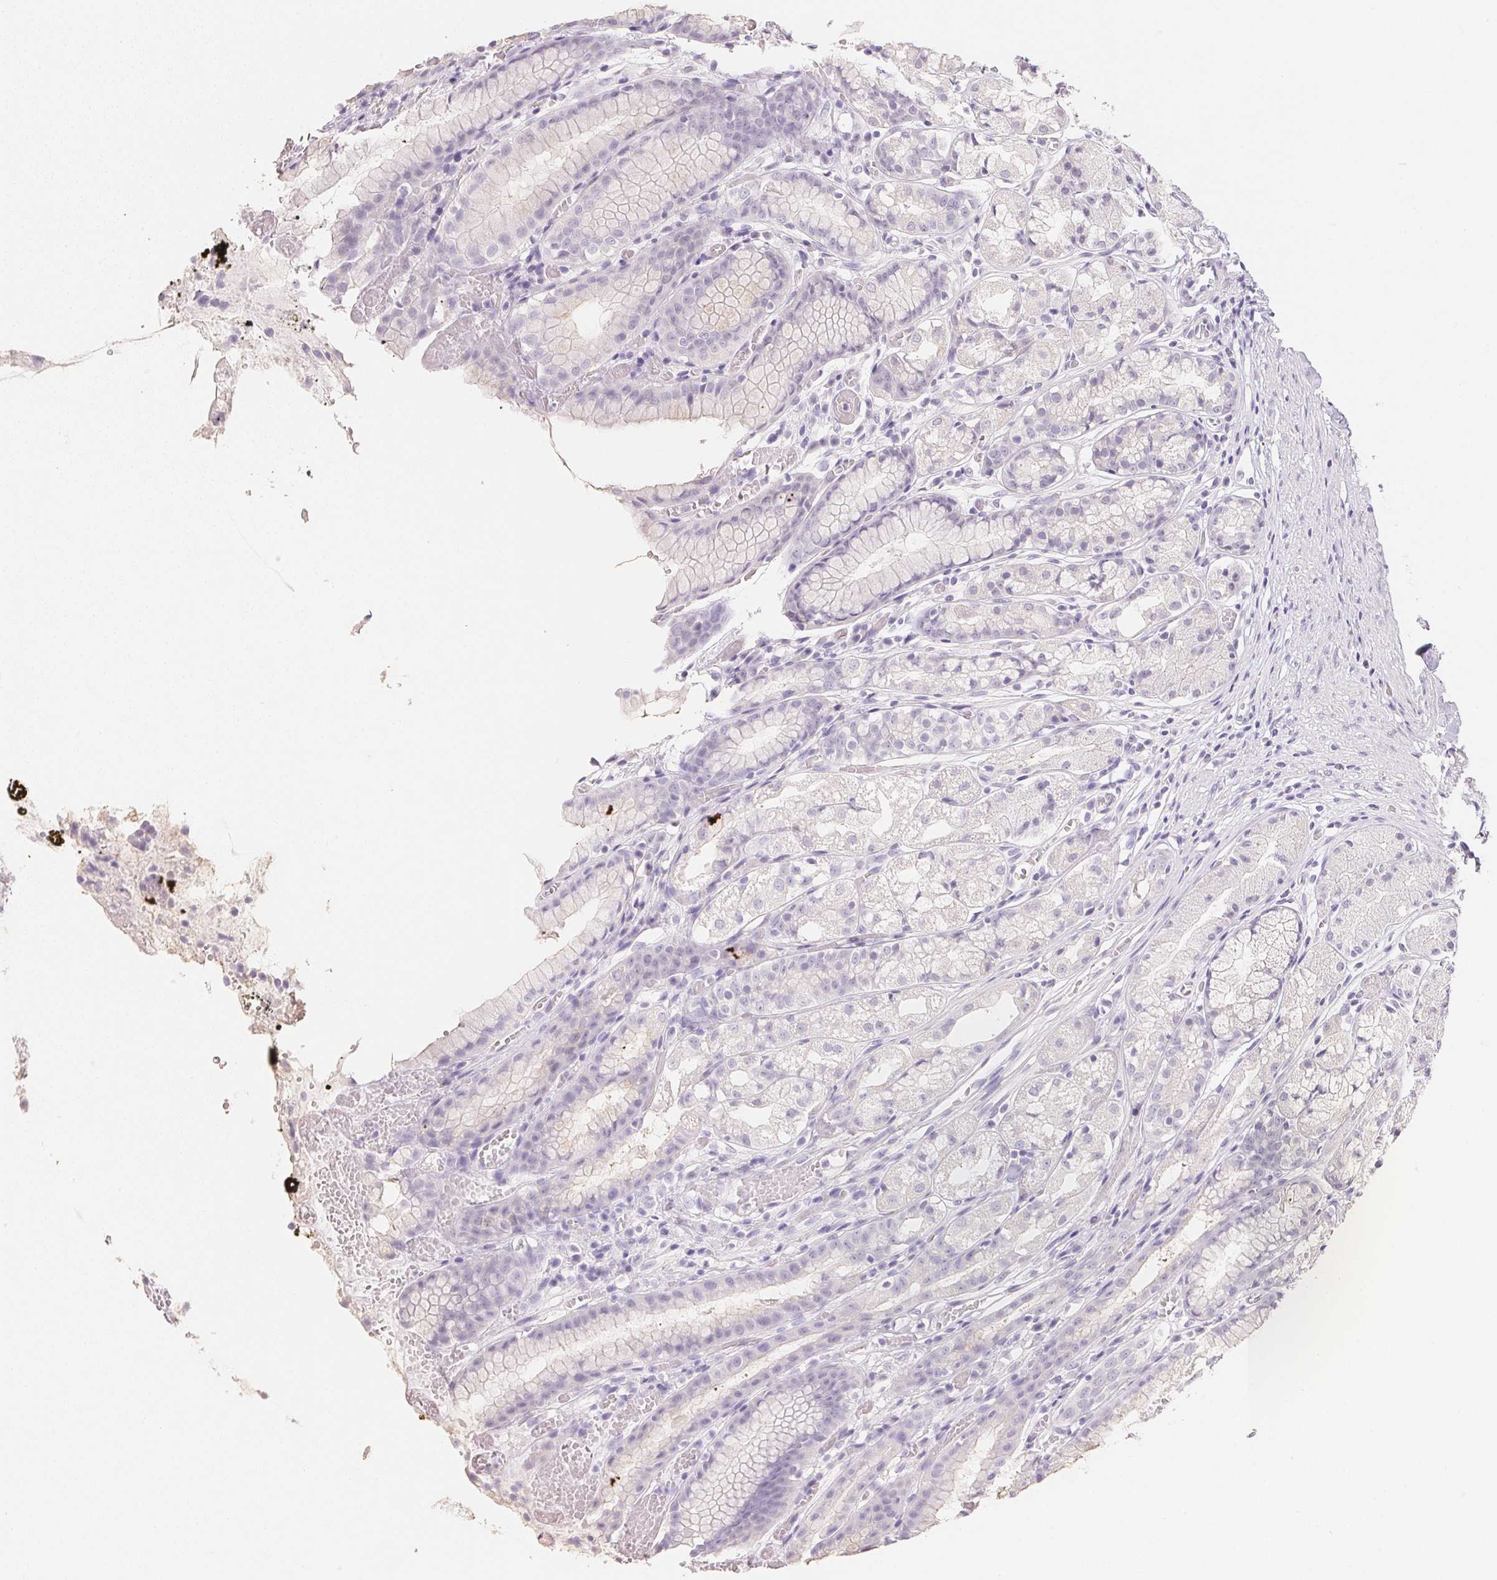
{"staining": {"intensity": "negative", "quantity": "none", "location": "none"}, "tissue": "stomach", "cell_type": "Glandular cells", "image_type": "normal", "snomed": [{"axis": "morphology", "description": "Normal tissue, NOS"}, {"axis": "topography", "description": "Smooth muscle"}, {"axis": "topography", "description": "Stomach"}], "caption": "Immunohistochemistry of benign stomach displays no positivity in glandular cells. (Stains: DAB (3,3'-diaminobenzidine) immunohistochemistry with hematoxylin counter stain, Microscopy: brightfield microscopy at high magnification).", "gene": "ACP3", "patient": {"sex": "male", "age": 70}}